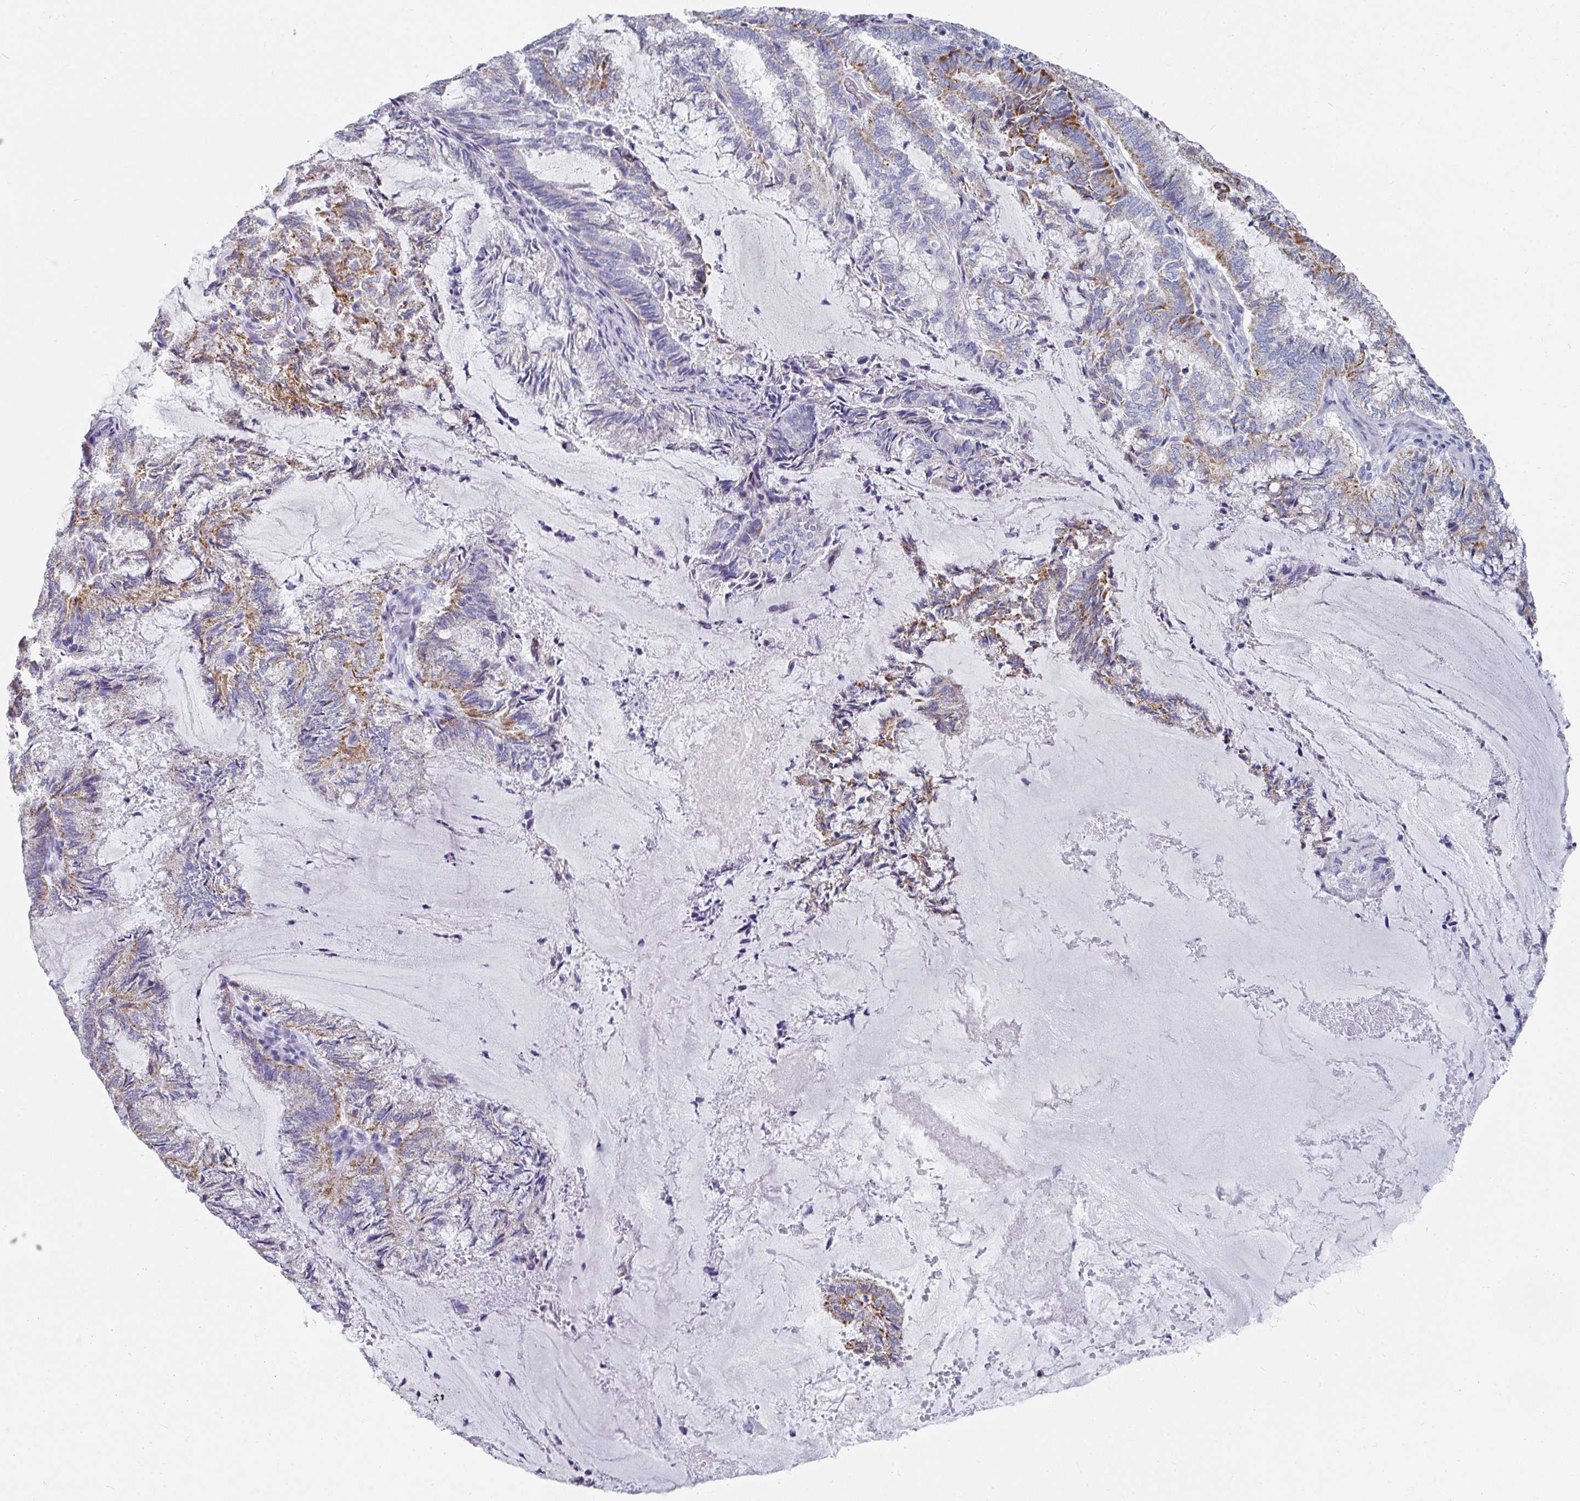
{"staining": {"intensity": "moderate", "quantity": "25%-75%", "location": "cytoplasmic/membranous"}, "tissue": "endometrial cancer", "cell_type": "Tumor cells", "image_type": "cancer", "snomed": [{"axis": "morphology", "description": "Adenocarcinoma, NOS"}, {"axis": "topography", "description": "Endometrium"}], "caption": "This histopathology image exhibits IHC staining of endometrial adenocarcinoma, with medium moderate cytoplasmic/membranous staining in approximately 25%-75% of tumor cells.", "gene": "SETBP1", "patient": {"sex": "female", "age": 80}}